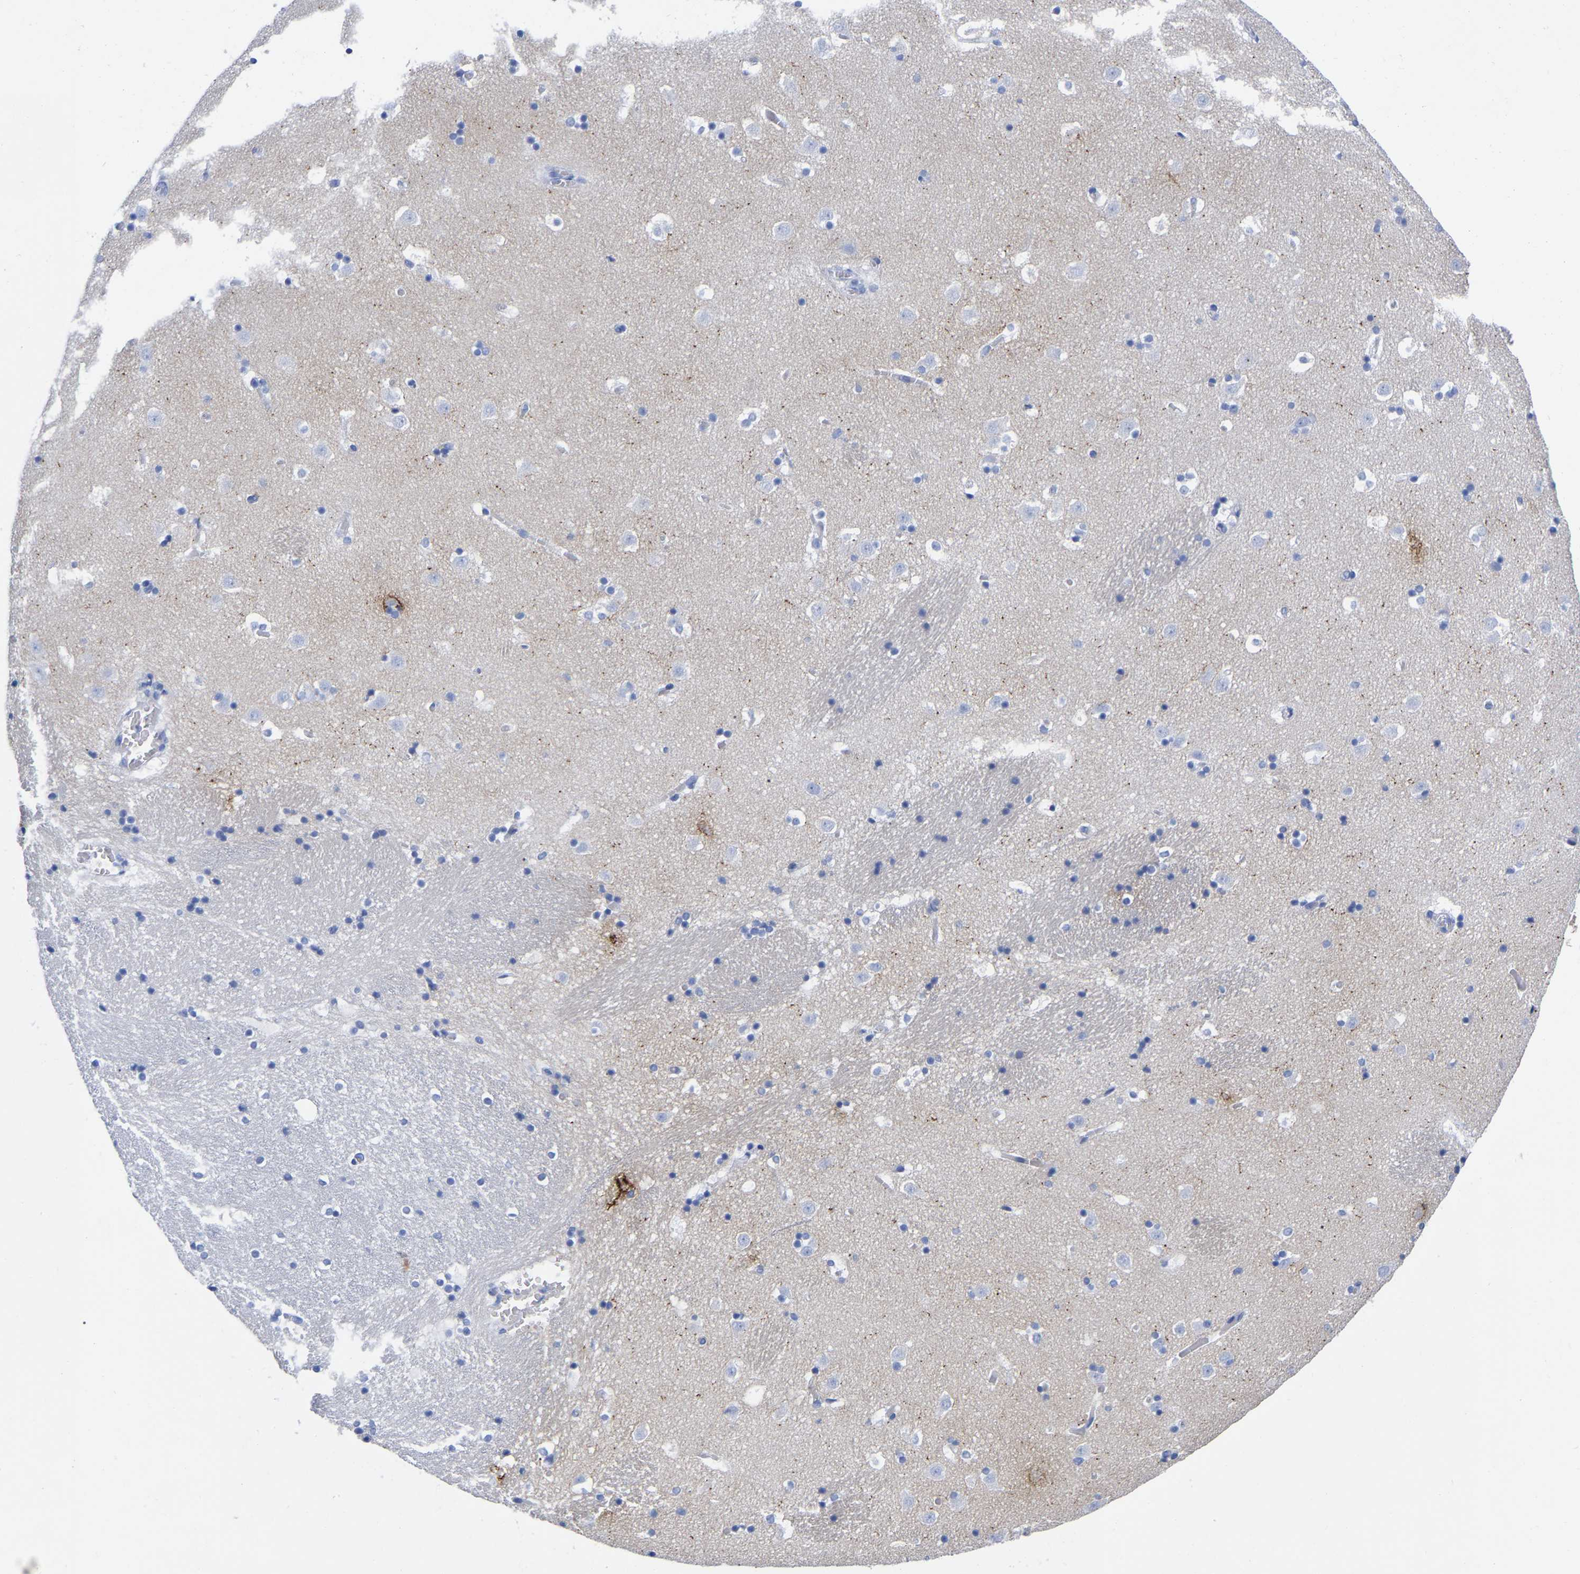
{"staining": {"intensity": "negative", "quantity": "none", "location": "none"}, "tissue": "caudate", "cell_type": "Glial cells", "image_type": "normal", "snomed": [{"axis": "morphology", "description": "Normal tissue, NOS"}, {"axis": "topography", "description": "Lateral ventricle wall"}], "caption": "Immunohistochemical staining of benign human caudate reveals no significant expression in glial cells. (DAB IHC visualized using brightfield microscopy, high magnification).", "gene": "HAPLN1", "patient": {"sex": "male", "age": 45}}